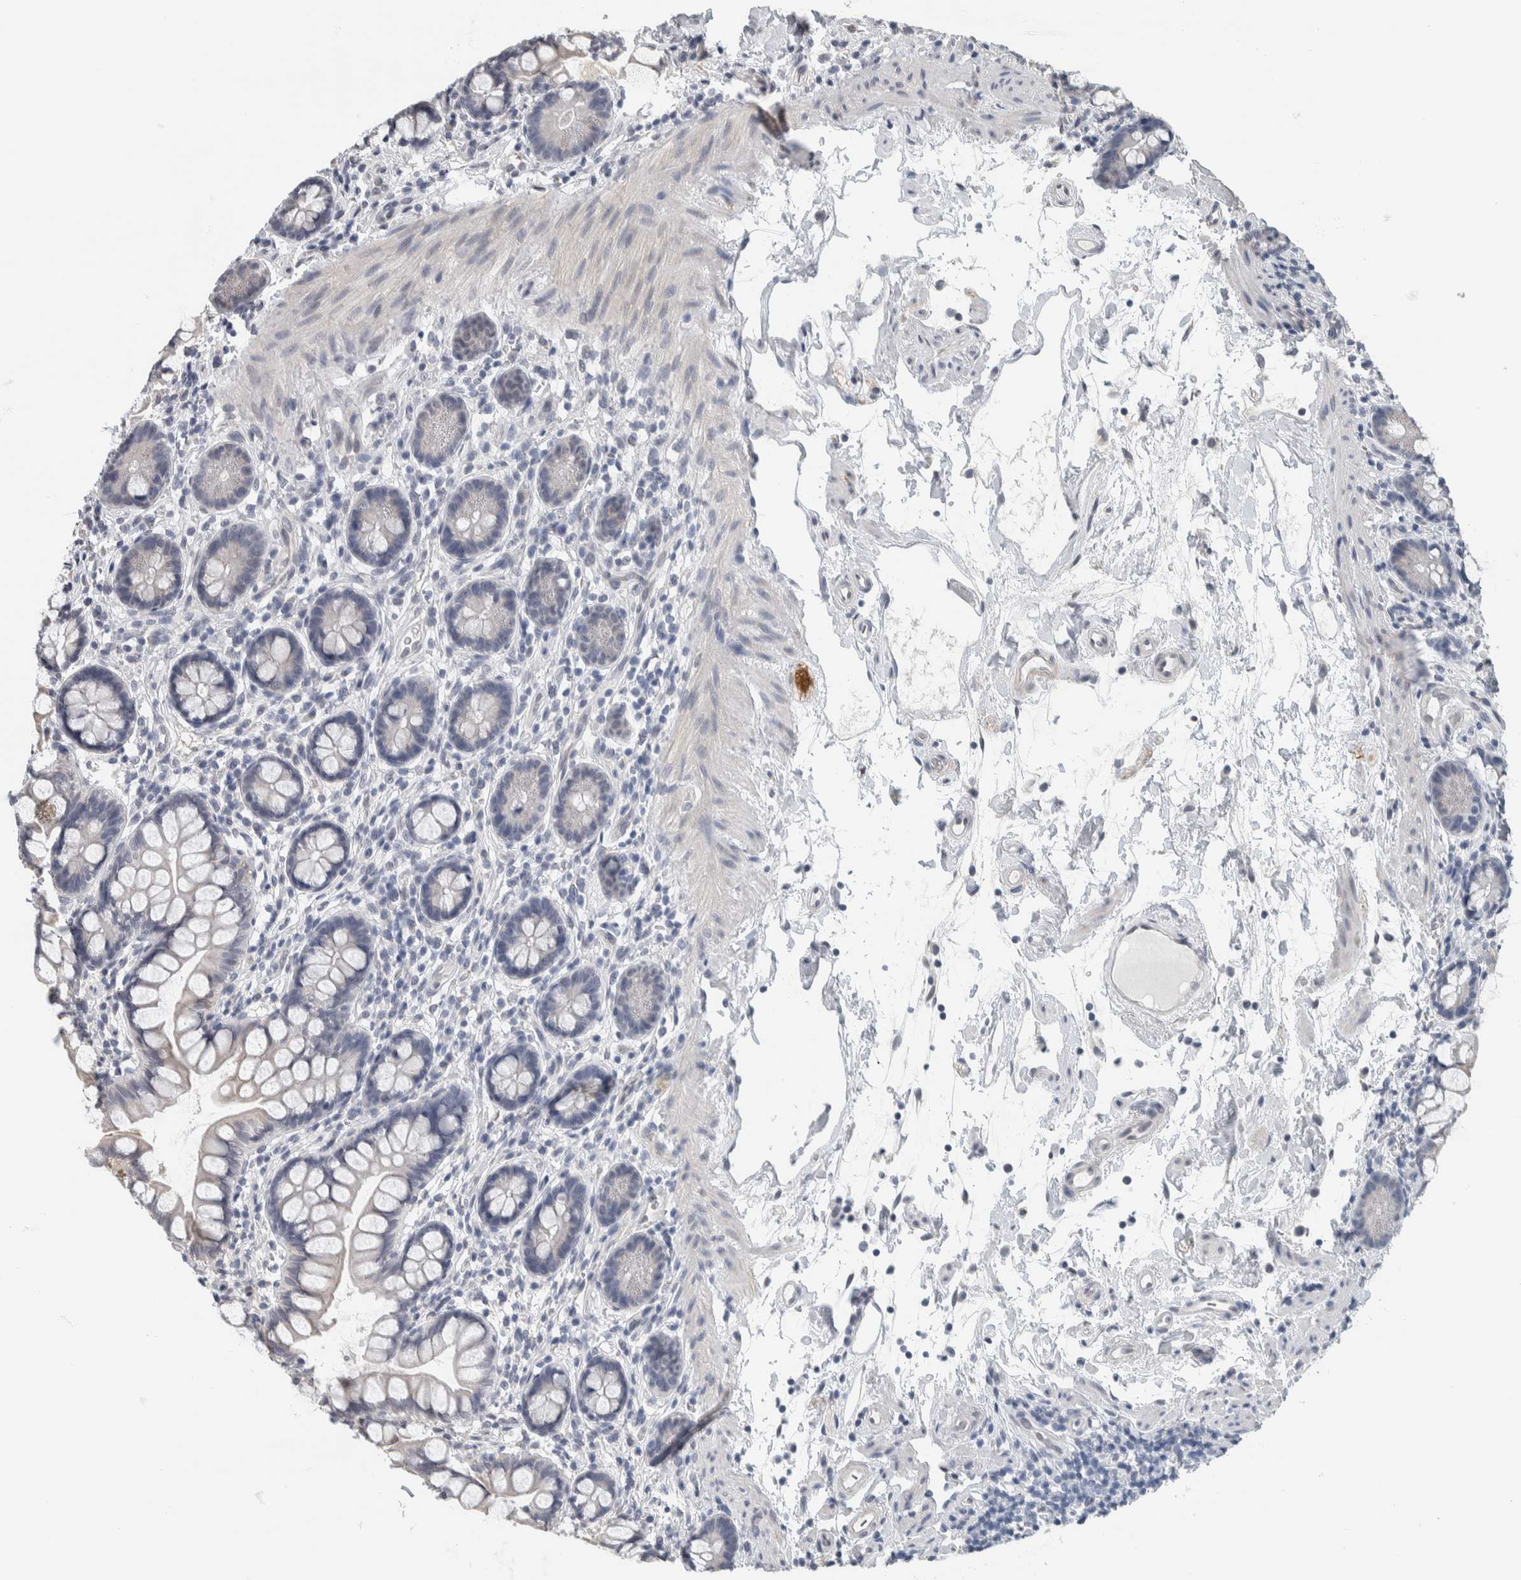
{"staining": {"intensity": "negative", "quantity": "none", "location": "none"}, "tissue": "small intestine", "cell_type": "Glandular cells", "image_type": "normal", "snomed": [{"axis": "morphology", "description": "Normal tissue, NOS"}, {"axis": "topography", "description": "Small intestine"}], "caption": "Human small intestine stained for a protein using immunohistochemistry exhibits no expression in glandular cells.", "gene": "NEFM", "patient": {"sex": "female", "age": 84}}